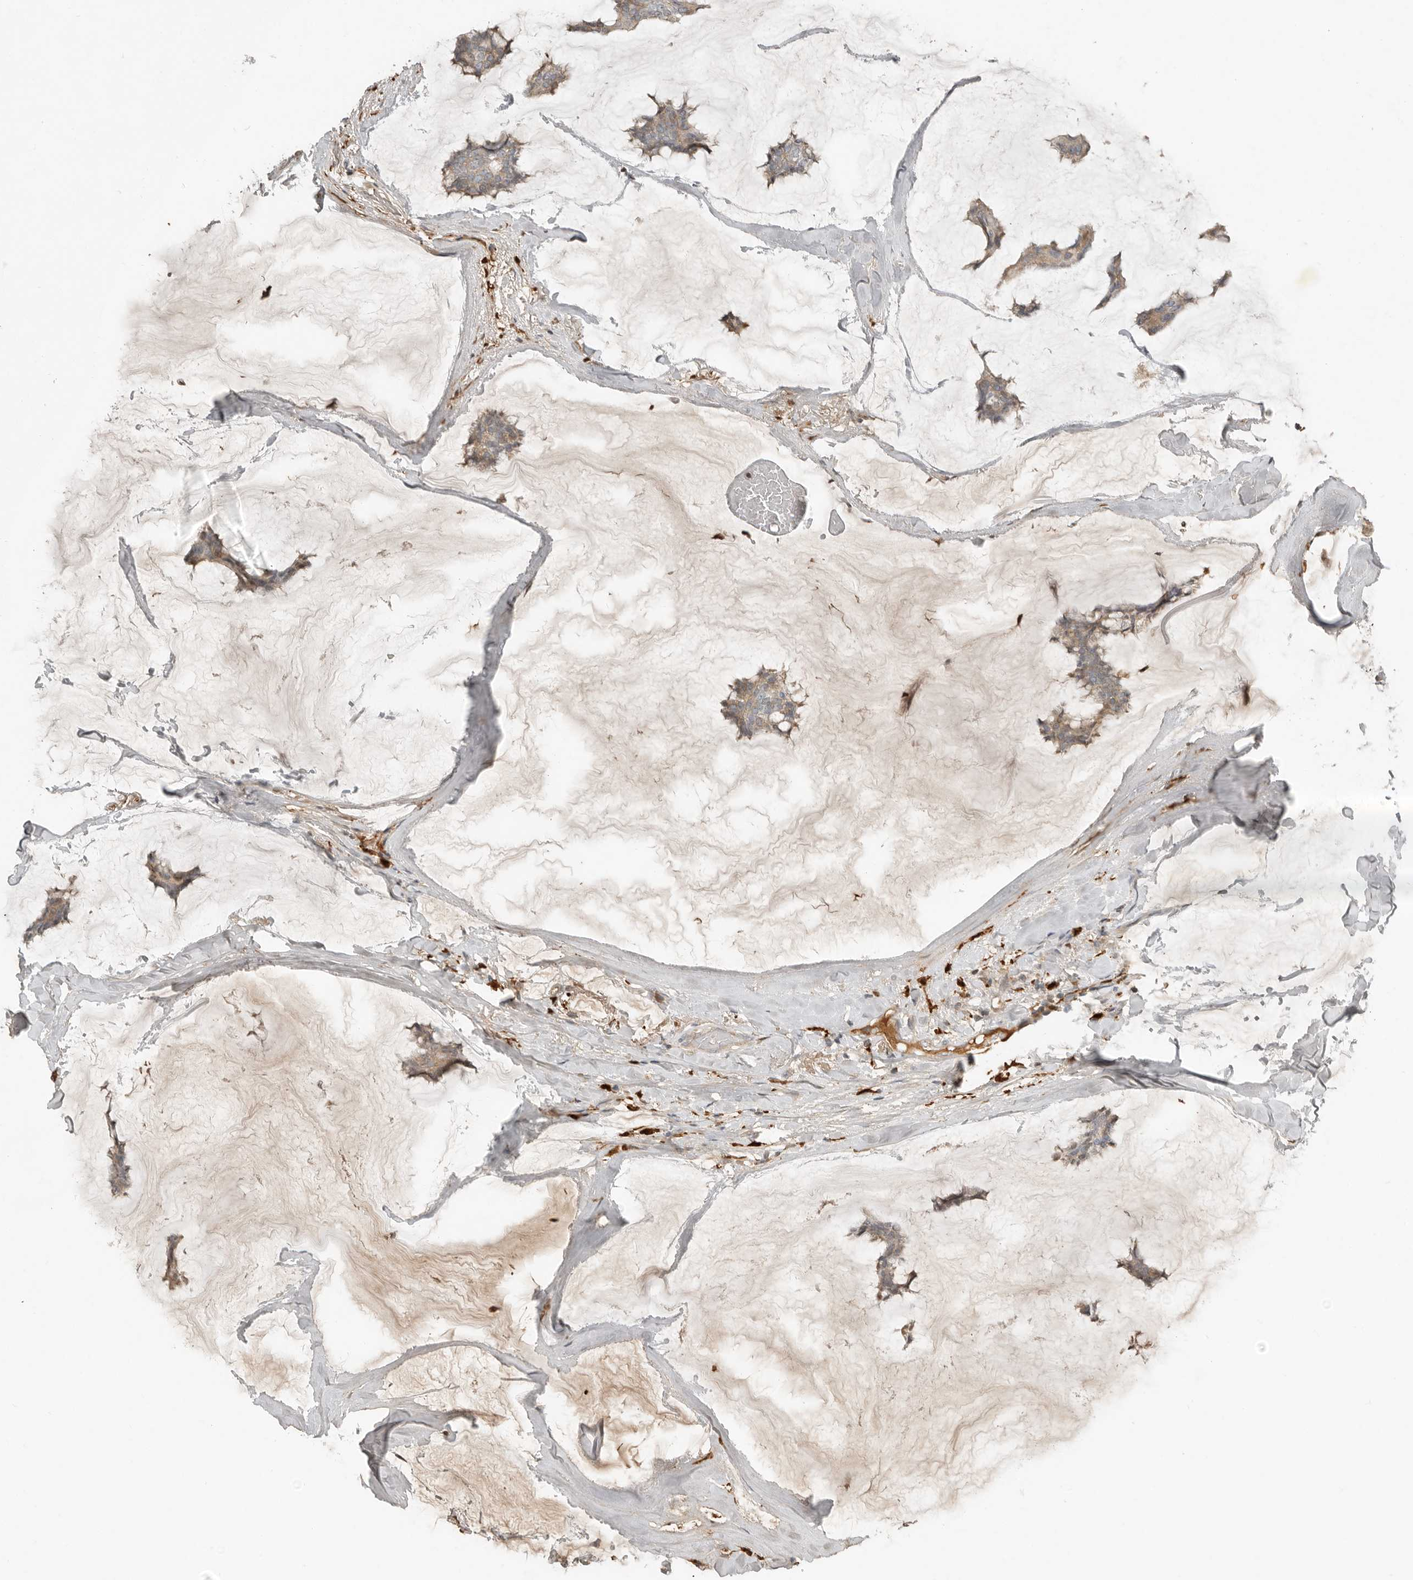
{"staining": {"intensity": "weak", "quantity": "25%-75%", "location": "cytoplasmic/membranous"}, "tissue": "breast cancer", "cell_type": "Tumor cells", "image_type": "cancer", "snomed": [{"axis": "morphology", "description": "Duct carcinoma"}, {"axis": "topography", "description": "Breast"}], "caption": "DAB immunohistochemical staining of breast cancer (invasive ductal carcinoma) exhibits weak cytoplasmic/membranous protein positivity in about 25%-75% of tumor cells.", "gene": "KLHL38", "patient": {"sex": "female", "age": 93}}